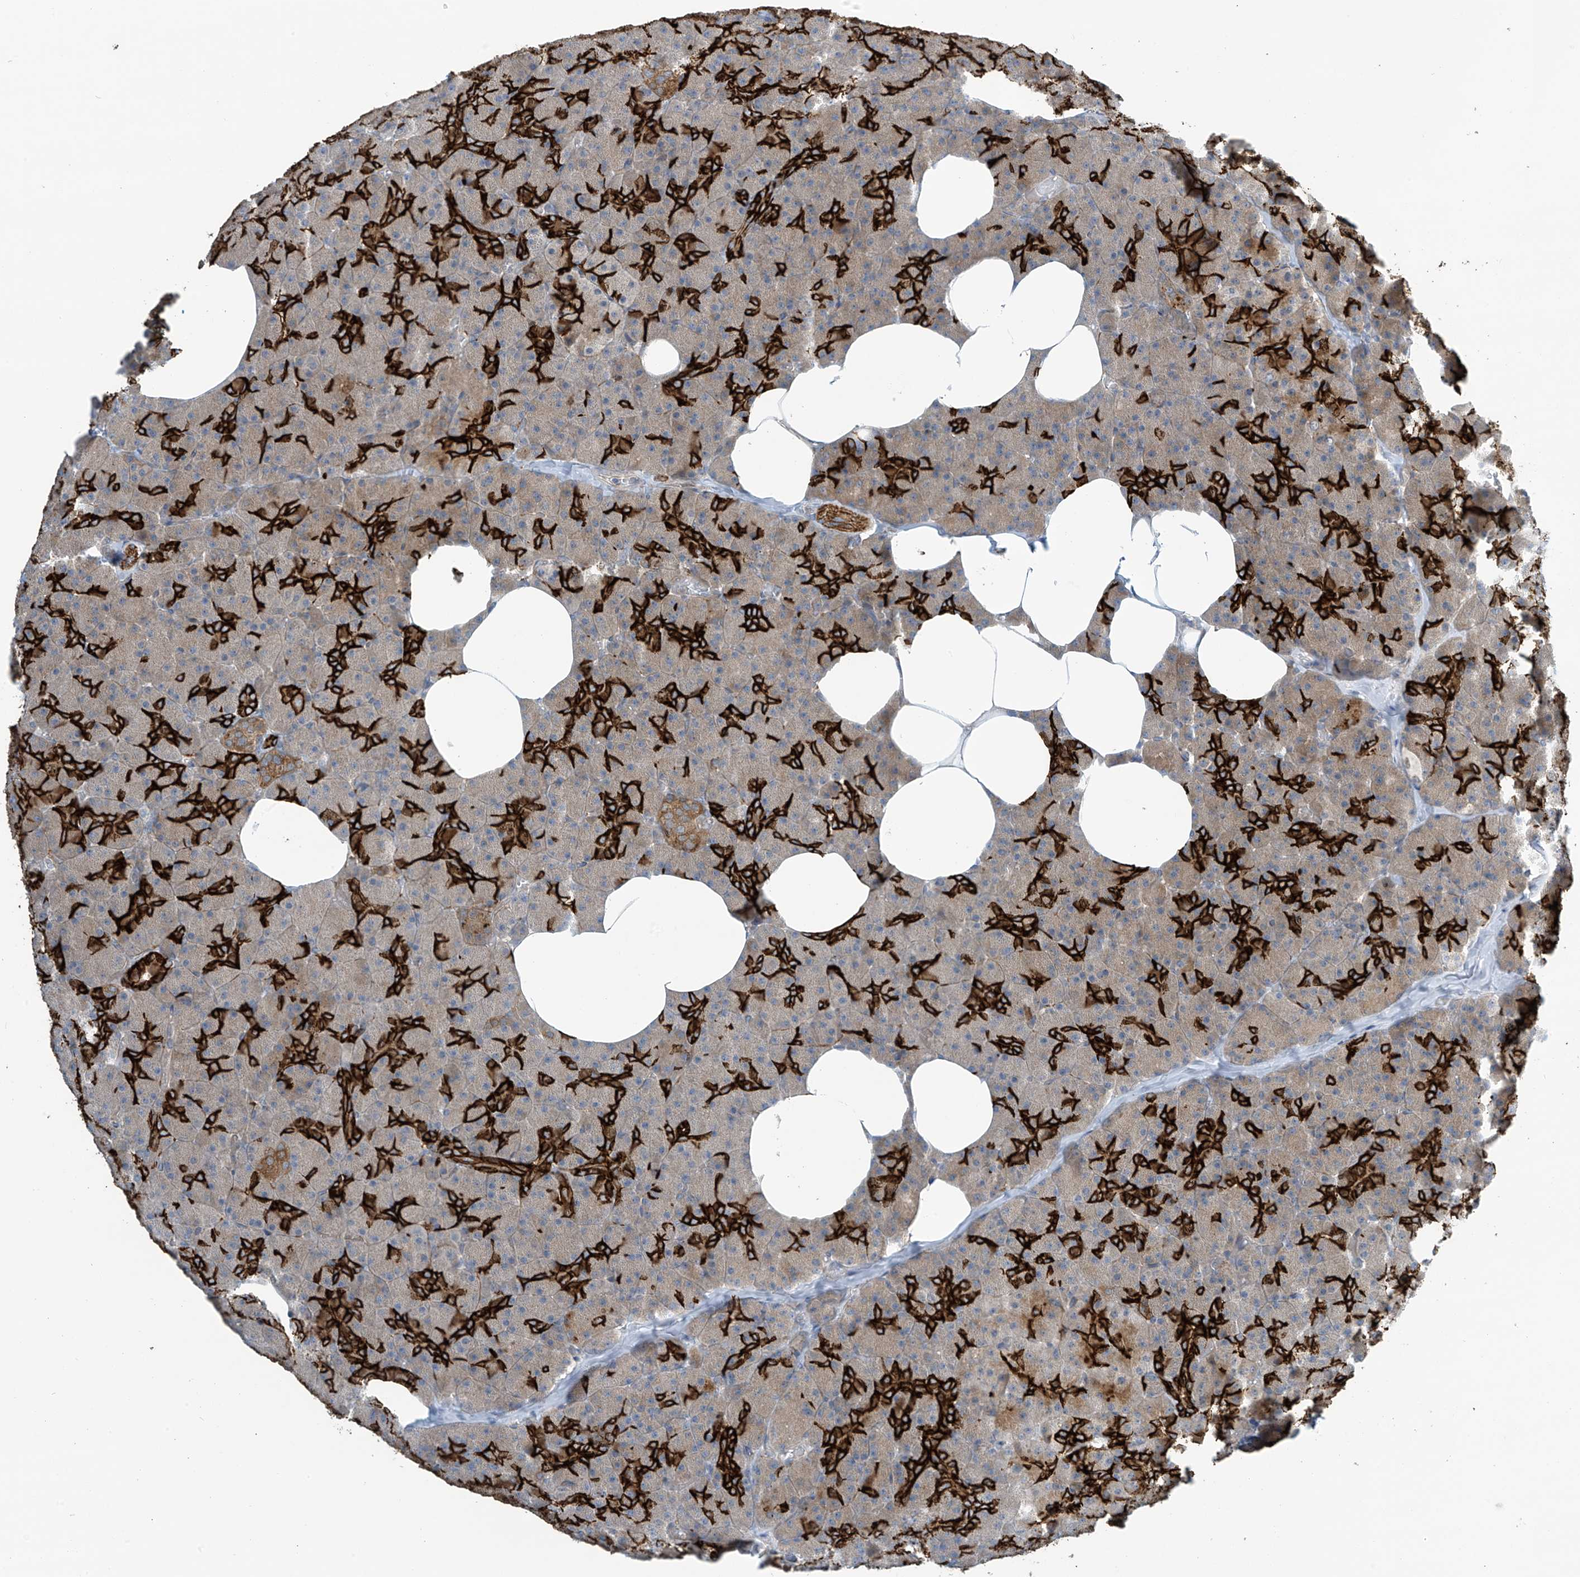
{"staining": {"intensity": "strong", "quantity": "25%-75%", "location": "cytoplasmic/membranous"}, "tissue": "pancreas", "cell_type": "Exocrine glandular cells", "image_type": "normal", "snomed": [{"axis": "morphology", "description": "Normal tissue, NOS"}, {"axis": "morphology", "description": "Carcinoid, malignant, NOS"}, {"axis": "topography", "description": "Pancreas"}], "caption": "Exocrine glandular cells display high levels of strong cytoplasmic/membranous staining in about 25%-75% of cells in unremarkable human pancreas.", "gene": "FSD1L", "patient": {"sex": "female", "age": 35}}